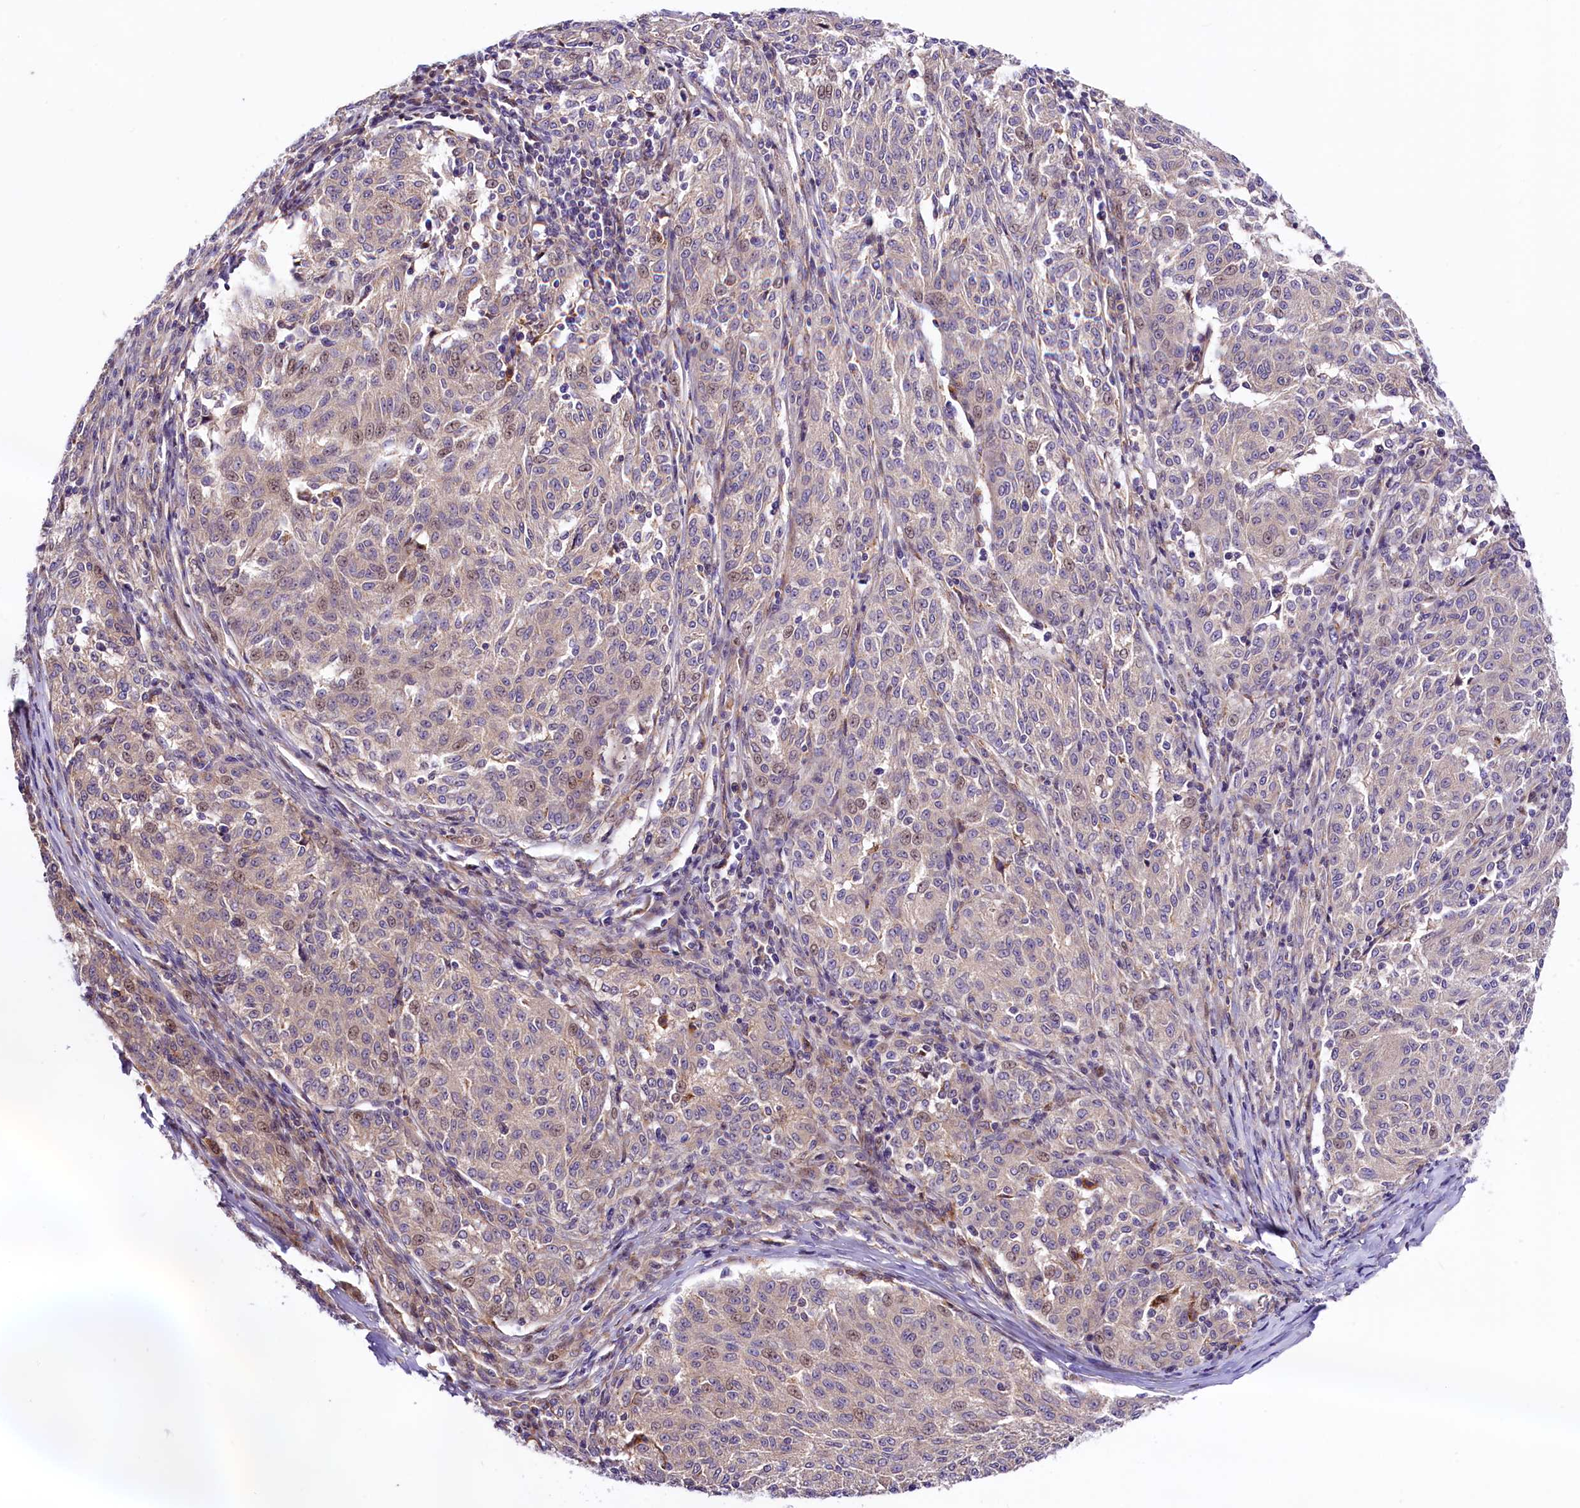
{"staining": {"intensity": "weak", "quantity": "<25%", "location": "nuclear"}, "tissue": "melanoma", "cell_type": "Tumor cells", "image_type": "cancer", "snomed": [{"axis": "morphology", "description": "Malignant melanoma, NOS"}, {"axis": "topography", "description": "Skin"}], "caption": "Malignant melanoma was stained to show a protein in brown. There is no significant expression in tumor cells.", "gene": "ARMC6", "patient": {"sex": "female", "age": 72}}